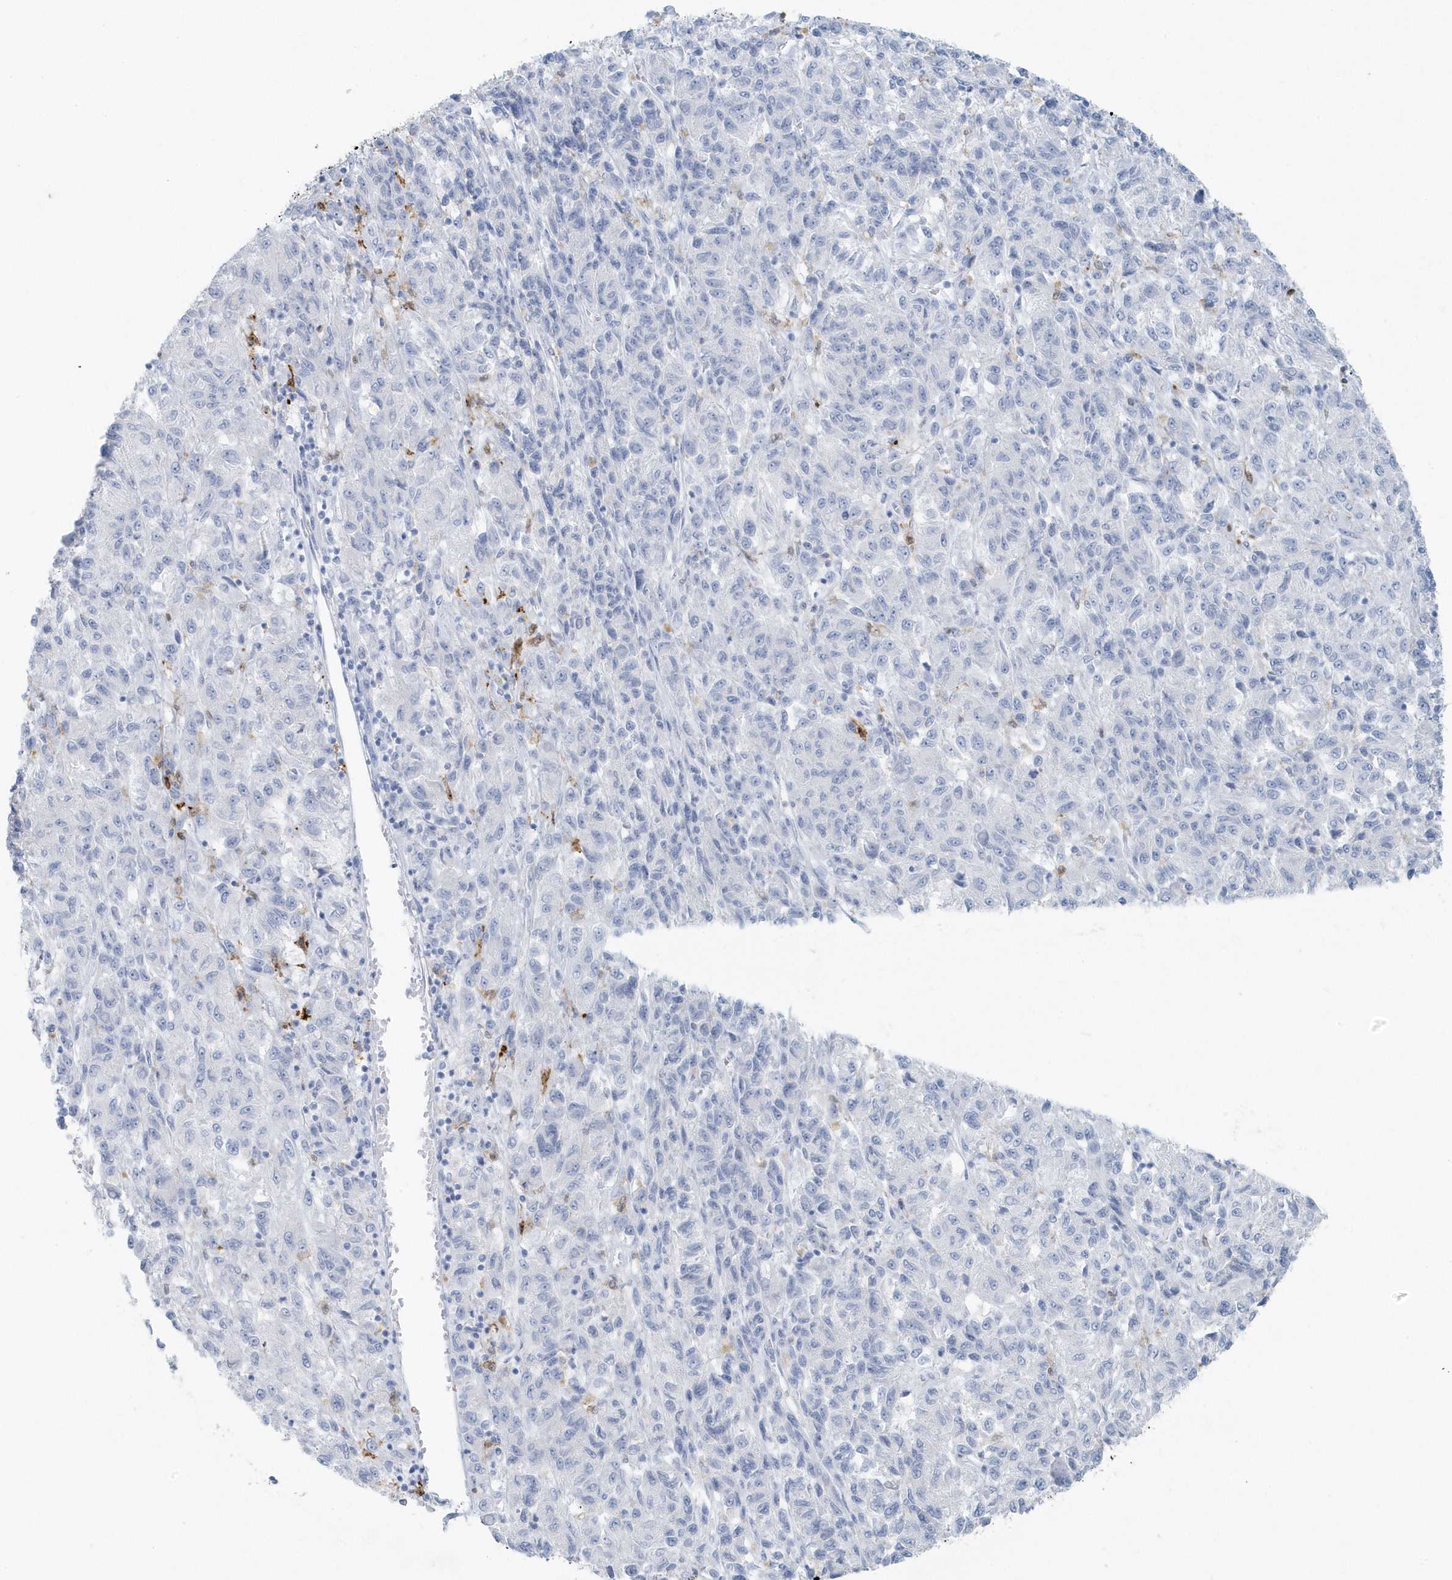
{"staining": {"intensity": "negative", "quantity": "none", "location": "none"}, "tissue": "melanoma", "cell_type": "Tumor cells", "image_type": "cancer", "snomed": [{"axis": "morphology", "description": "Malignant melanoma, Metastatic site"}, {"axis": "topography", "description": "Lung"}], "caption": "This micrograph is of melanoma stained with immunohistochemistry to label a protein in brown with the nuclei are counter-stained blue. There is no staining in tumor cells.", "gene": "FAM98A", "patient": {"sex": "male", "age": 64}}